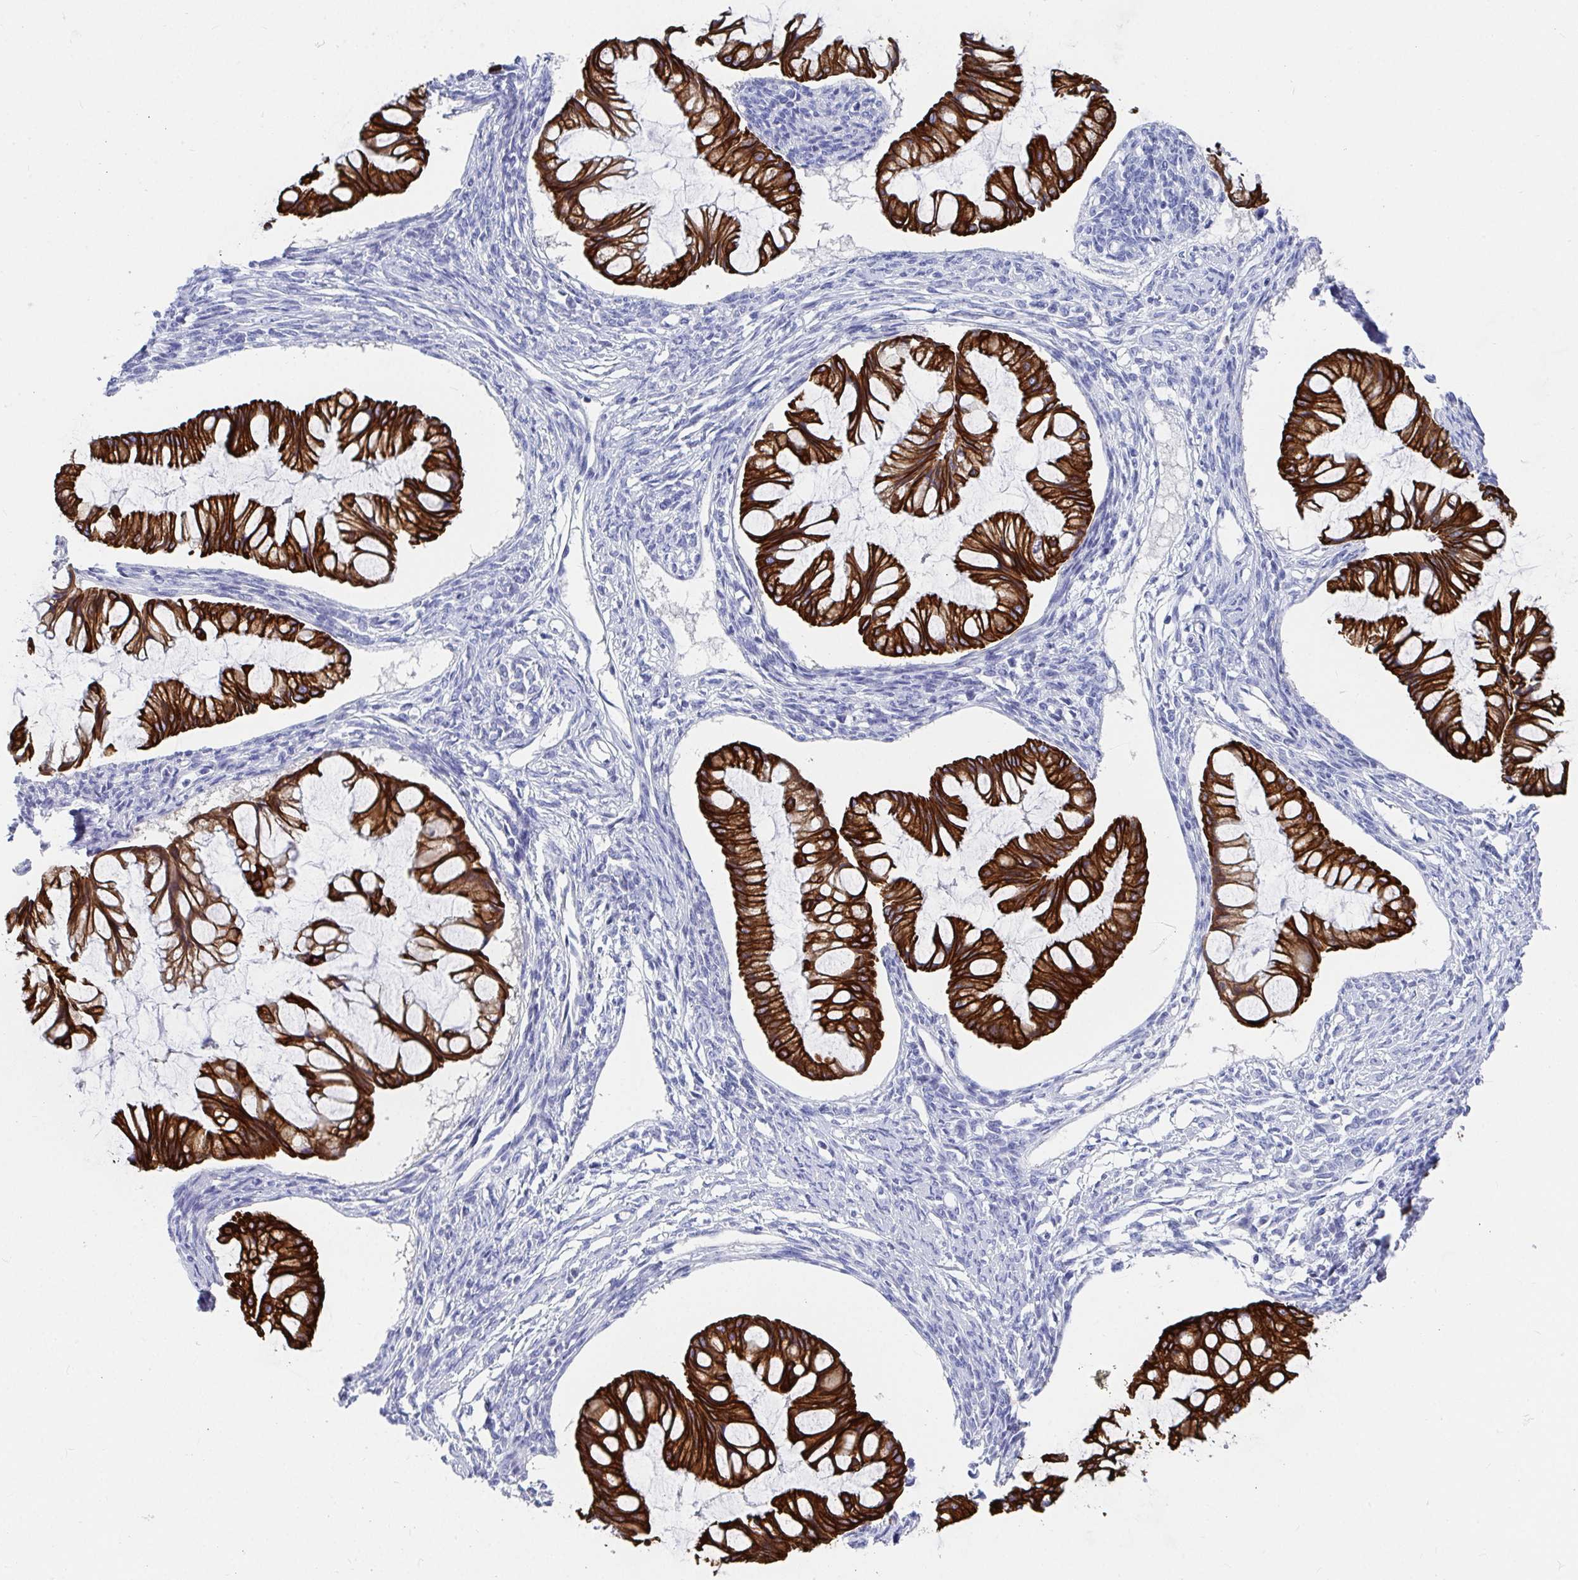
{"staining": {"intensity": "strong", "quantity": ">75%", "location": "cytoplasmic/membranous"}, "tissue": "ovarian cancer", "cell_type": "Tumor cells", "image_type": "cancer", "snomed": [{"axis": "morphology", "description": "Cystadenocarcinoma, mucinous, NOS"}, {"axis": "topography", "description": "Ovary"}], "caption": "Strong cytoplasmic/membranous protein positivity is appreciated in approximately >75% of tumor cells in ovarian cancer (mucinous cystadenocarcinoma).", "gene": "CLDN8", "patient": {"sex": "female", "age": 73}}